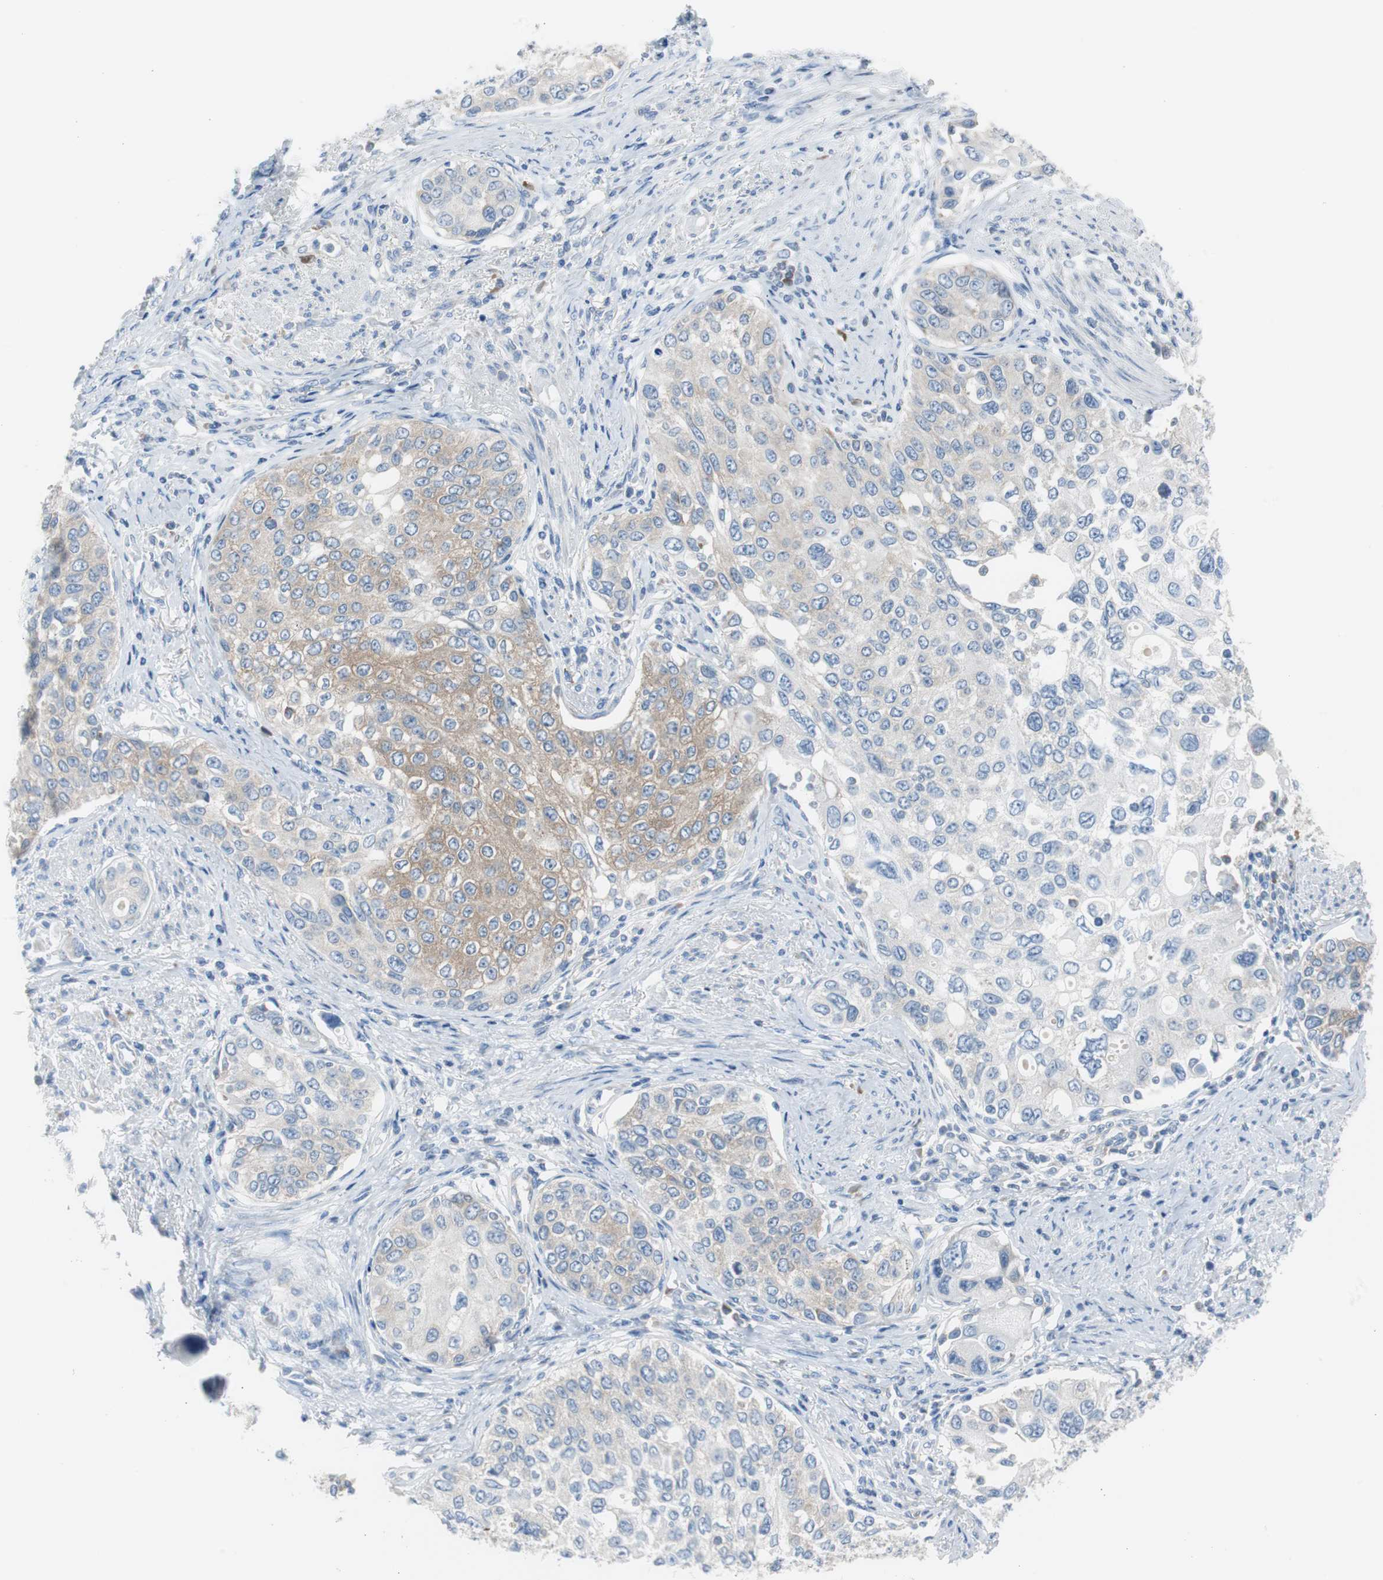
{"staining": {"intensity": "moderate", "quantity": "25%-75%", "location": "cytoplasmic/membranous"}, "tissue": "urothelial cancer", "cell_type": "Tumor cells", "image_type": "cancer", "snomed": [{"axis": "morphology", "description": "Urothelial carcinoma, High grade"}, {"axis": "topography", "description": "Urinary bladder"}], "caption": "Immunohistochemical staining of urothelial cancer reveals medium levels of moderate cytoplasmic/membranous positivity in about 25%-75% of tumor cells.", "gene": "RPS12", "patient": {"sex": "female", "age": 56}}